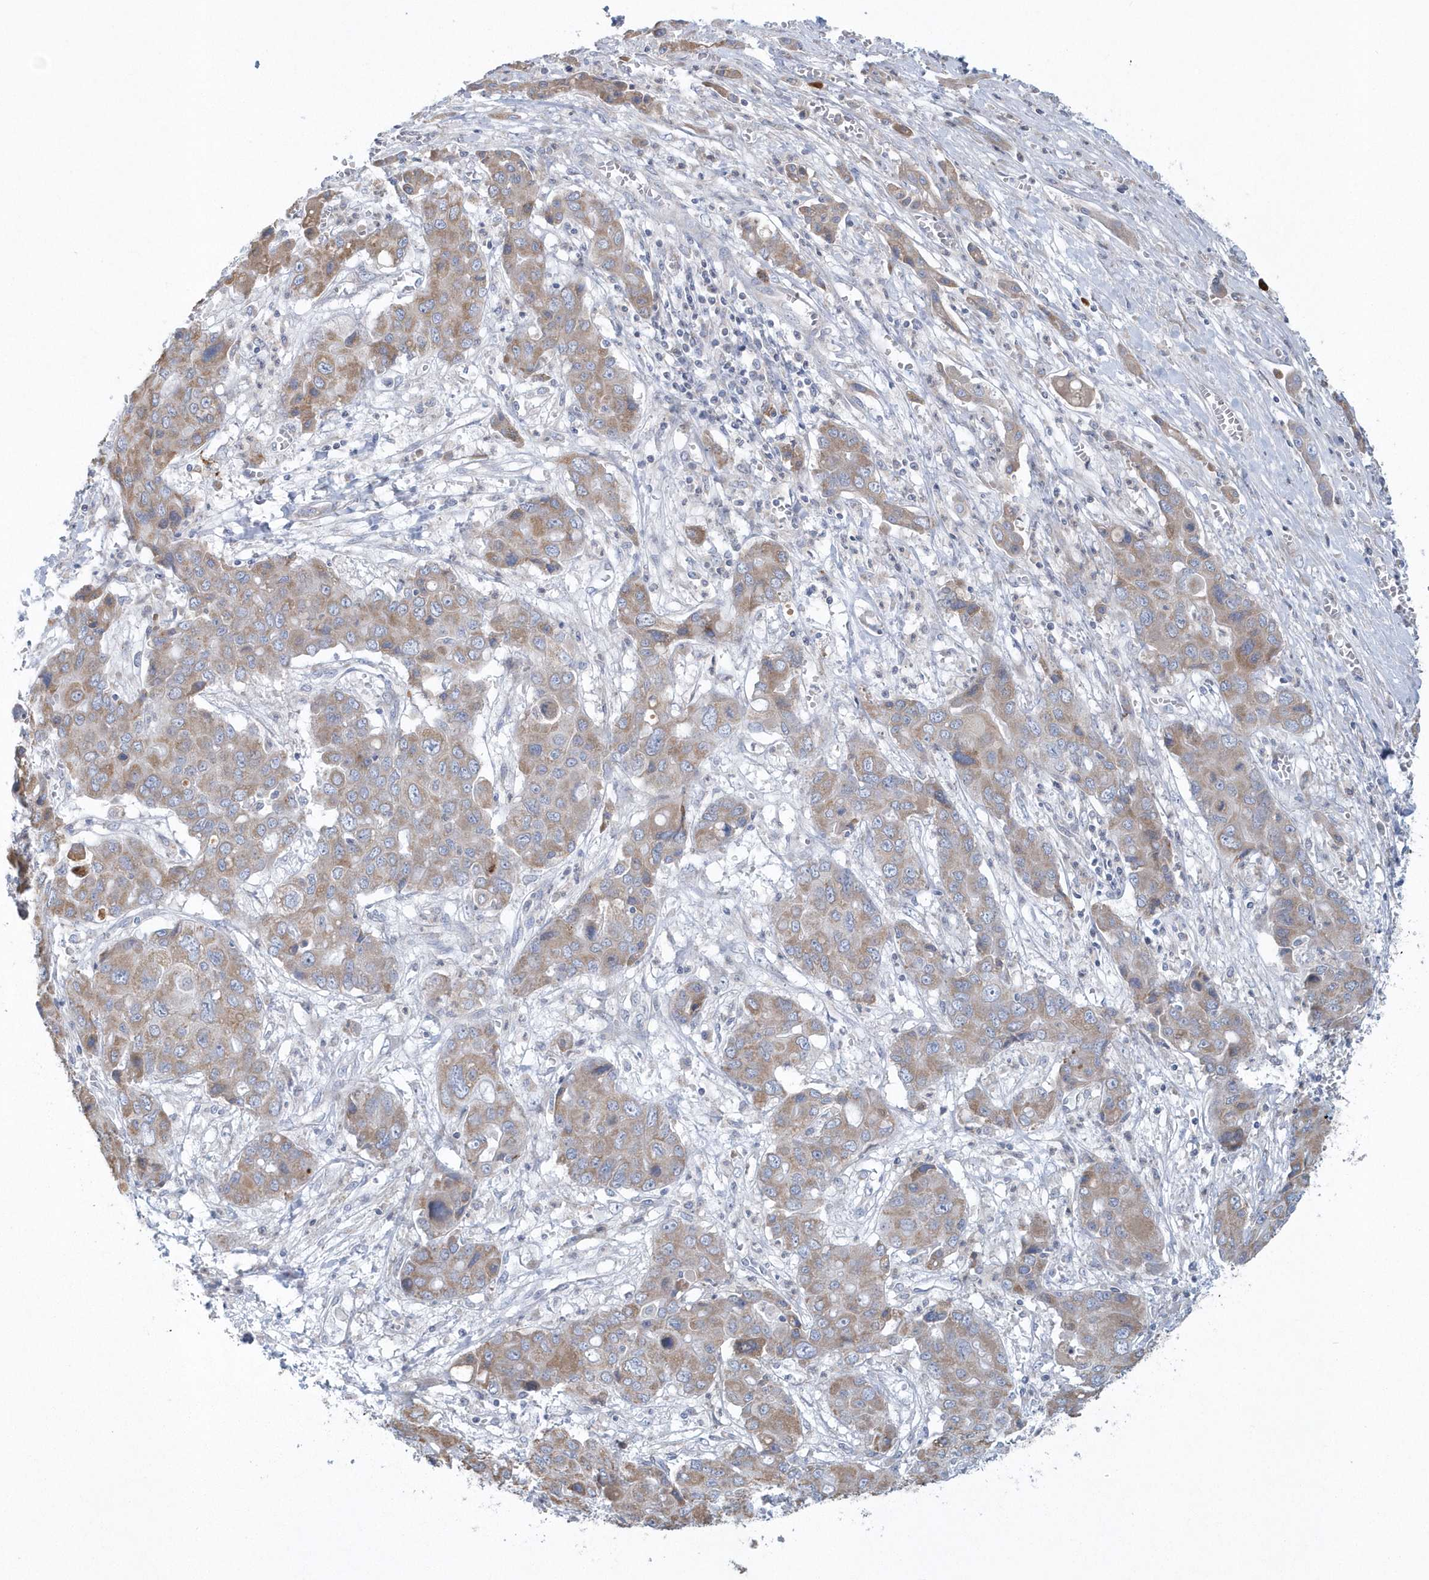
{"staining": {"intensity": "moderate", "quantity": ">75%", "location": "cytoplasmic/membranous"}, "tissue": "liver cancer", "cell_type": "Tumor cells", "image_type": "cancer", "snomed": [{"axis": "morphology", "description": "Cholangiocarcinoma"}, {"axis": "topography", "description": "Liver"}], "caption": "This is a micrograph of IHC staining of liver cholangiocarcinoma, which shows moderate expression in the cytoplasmic/membranous of tumor cells.", "gene": "SPATA18", "patient": {"sex": "male", "age": 67}}